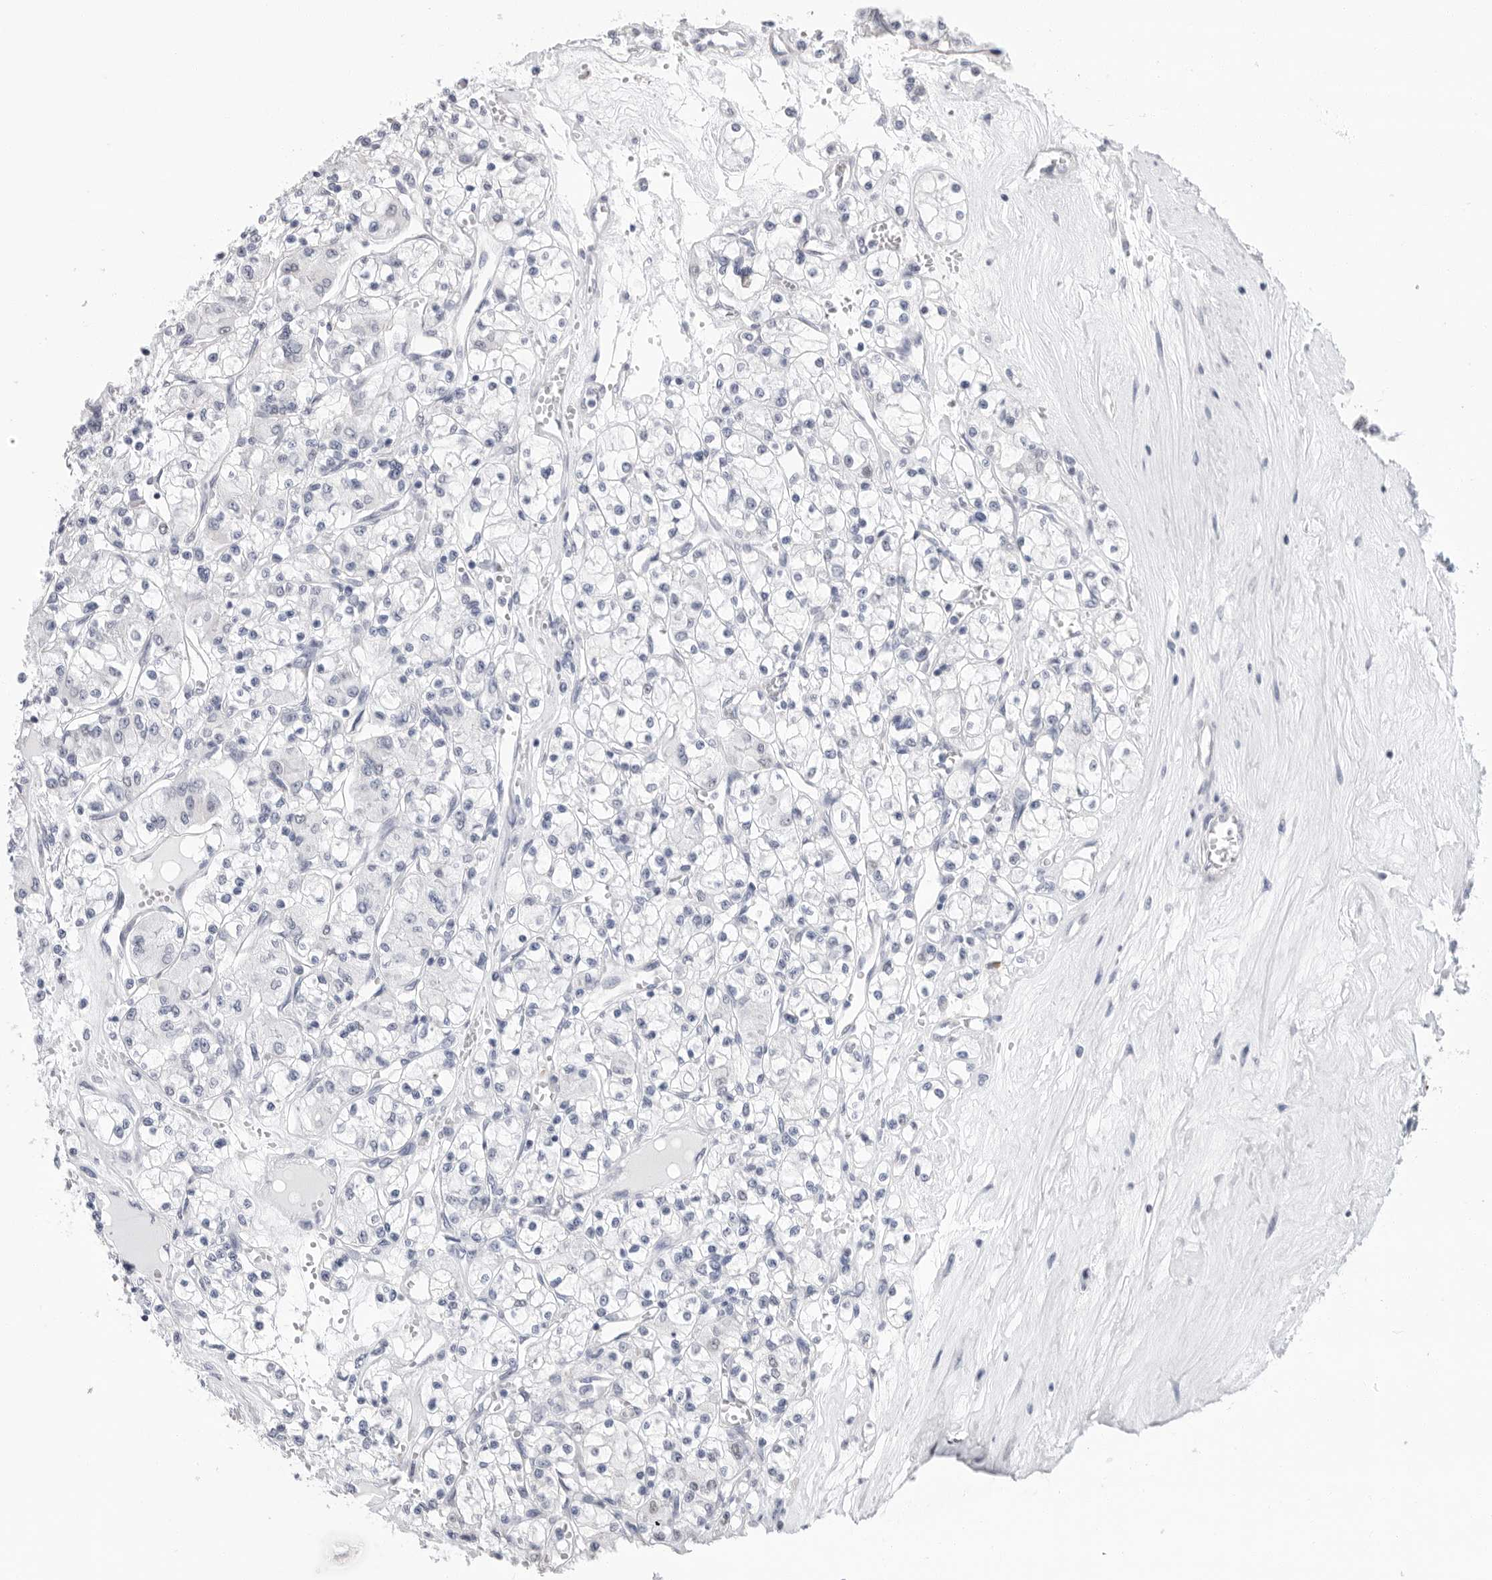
{"staining": {"intensity": "negative", "quantity": "none", "location": "none"}, "tissue": "renal cancer", "cell_type": "Tumor cells", "image_type": "cancer", "snomed": [{"axis": "morphology", "description": "Adenocarcinoma, NOS"}, {"axis": "topography", "description": "Kidney"}], "caption": "The photomicrograph displays no significant expression in tumor cells of renal adenocarcinoma.", "gene": "ARHGEF10", "patient": {"sex": "female", "age": 59}}